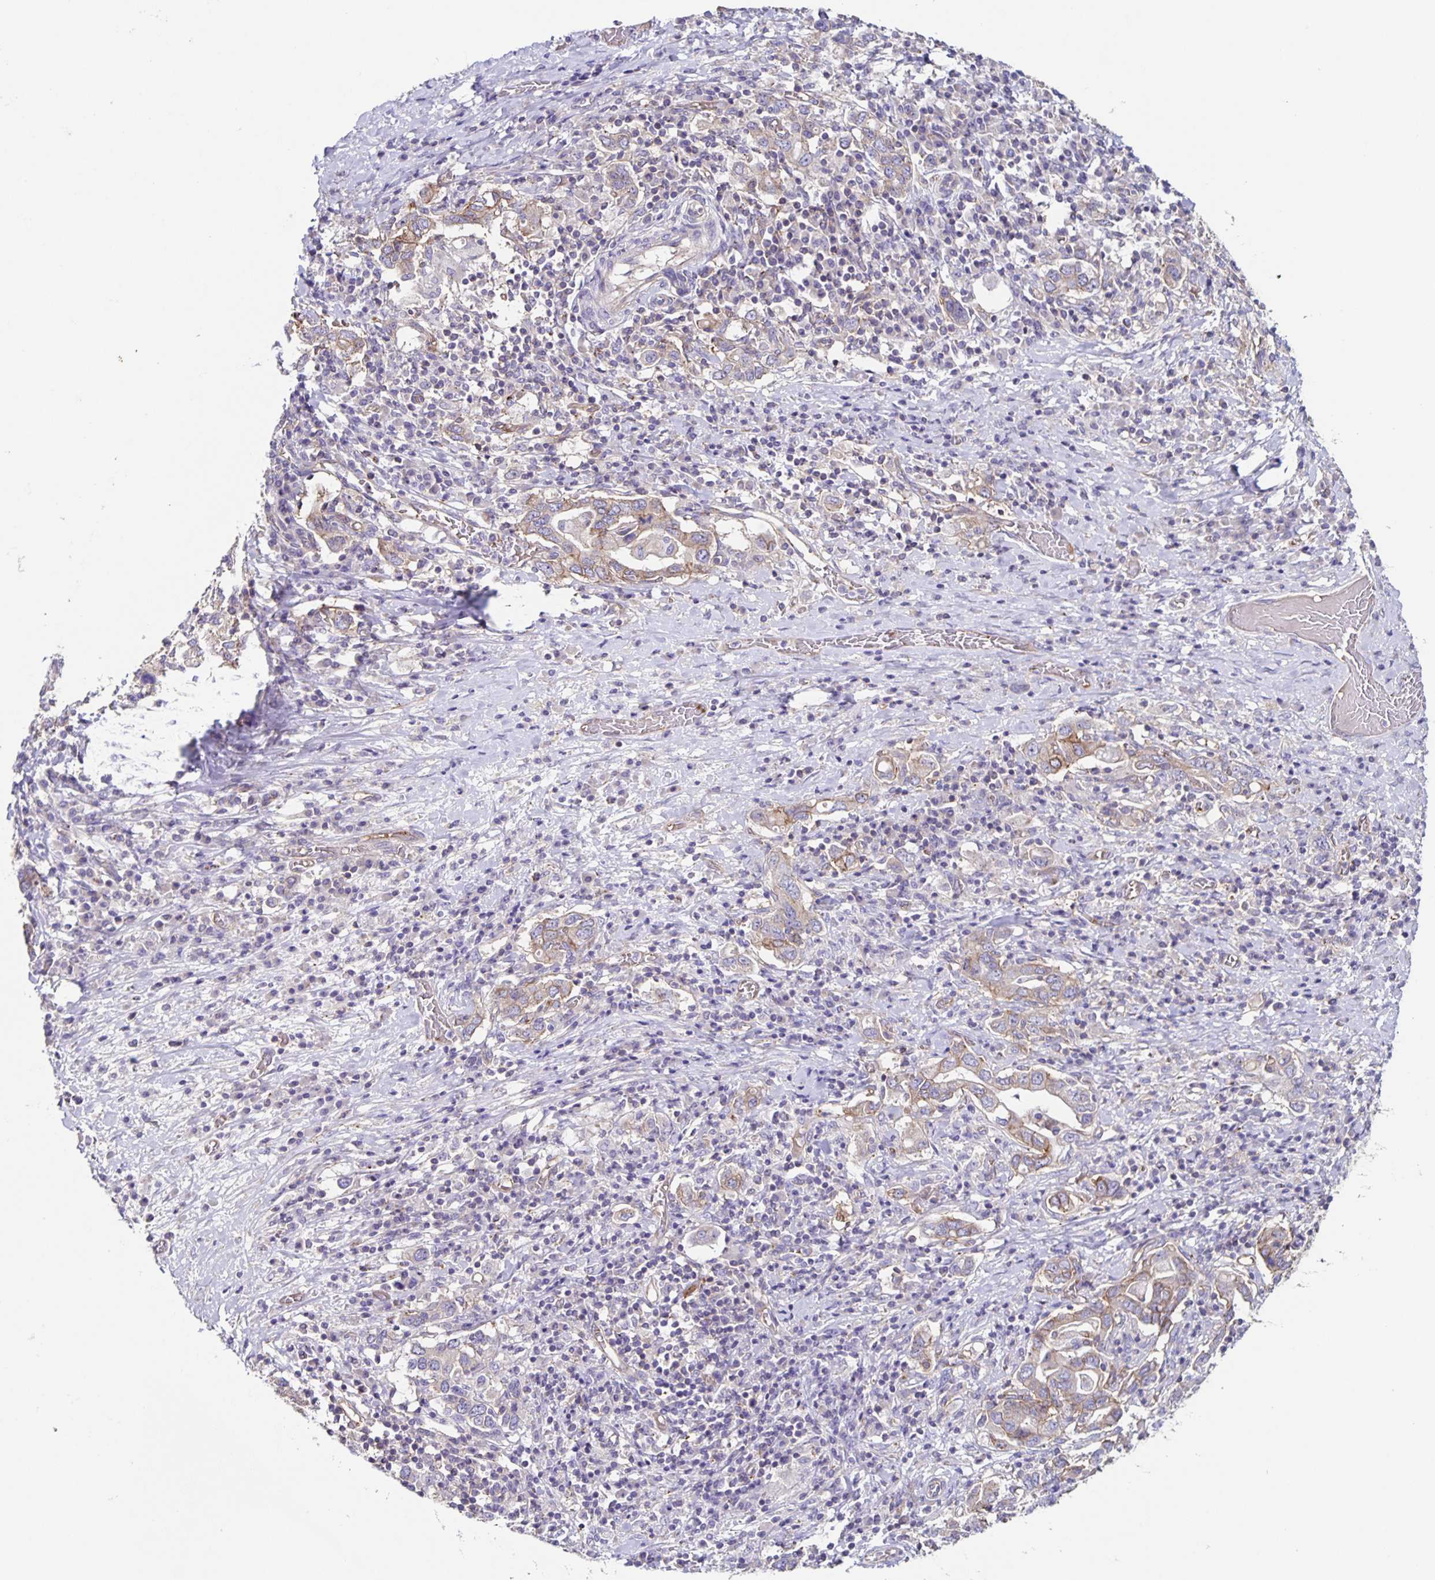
{"staining": {"intensity": "weak", "quantity": "25%-75%", "location": "cytoplasmic/membranous"}, "tissue": "stomach cancer", "cell_type": "Tumor cells", "image_type": "cancer", "snomed": [{"axis": "morphology", "description": "Adenocarcinoma, NOS"}, {"axis": "topography", "description": "Stomach, upper"}, {"axis": "topography", "description": "Stomach"}], "caption": "Immunohistochemistry image of neoplastic tissue: human stomach cancer stained using immunohistochemistry shows low levels of weak protein expression localized specifically in the cytoplasmic/membranous of tumor cells, appearing as a cytoplasmic/membranous brown color.", "gene": "ITGA2", "patient": {"sex": "male", "age": 62}}